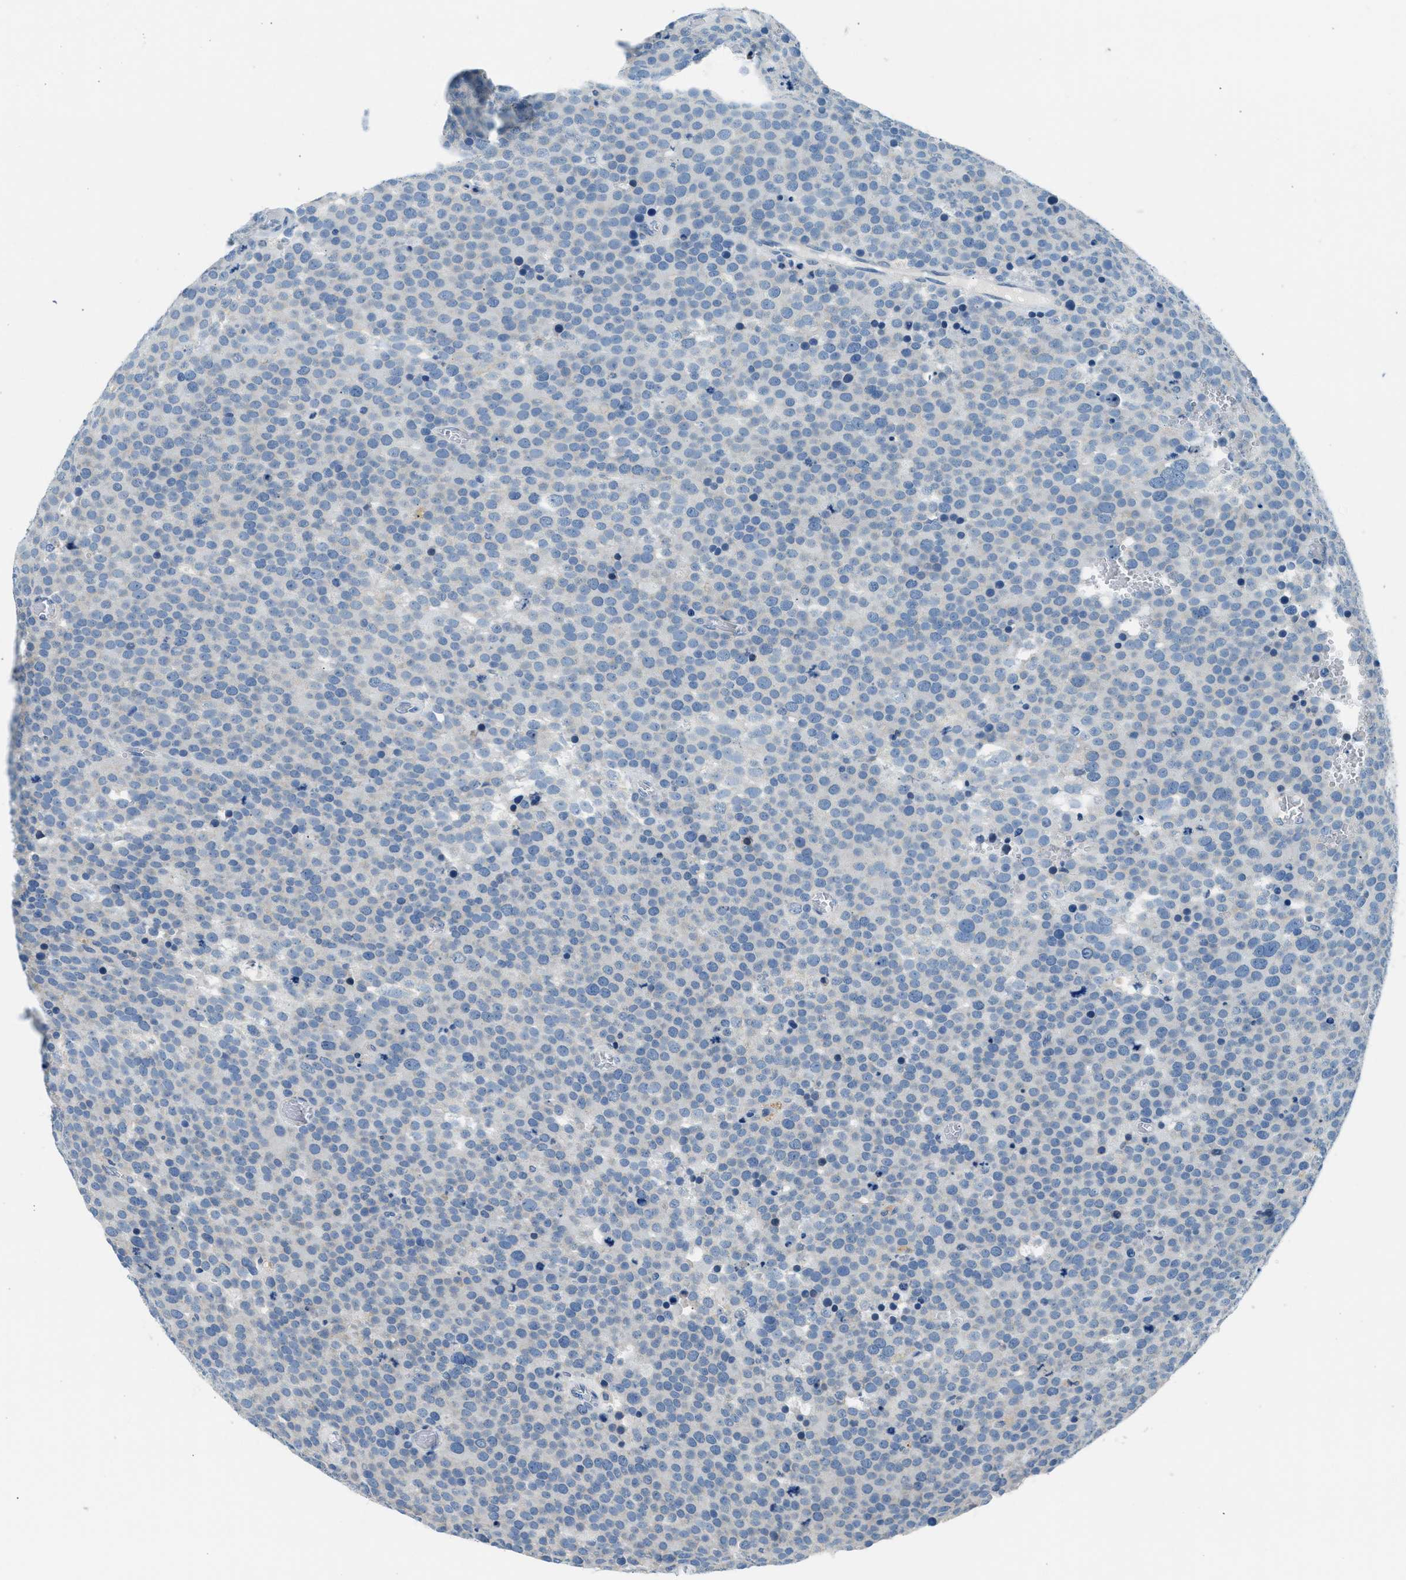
{"staining": {"intensity": "negative", "quantity": "none", "location": "none"}, "tissue": "testis cancer", "cell_type": "Tumor cells", "image_type": "cancer", "snomed": [{"axis": "morphology", "description": "Normal tissue, NOS"}, {"axis": "morphology", "description": "Seminoma, NOS"}, {"axis": "topography", "description": "Testis"}], "caption": "Immunohistochemical staining of human testis cancer (seminoma) displays no significant positivity in tumor cells.", "gene": "CLDN18", "patient": {"sex": "male", "age": 71}}